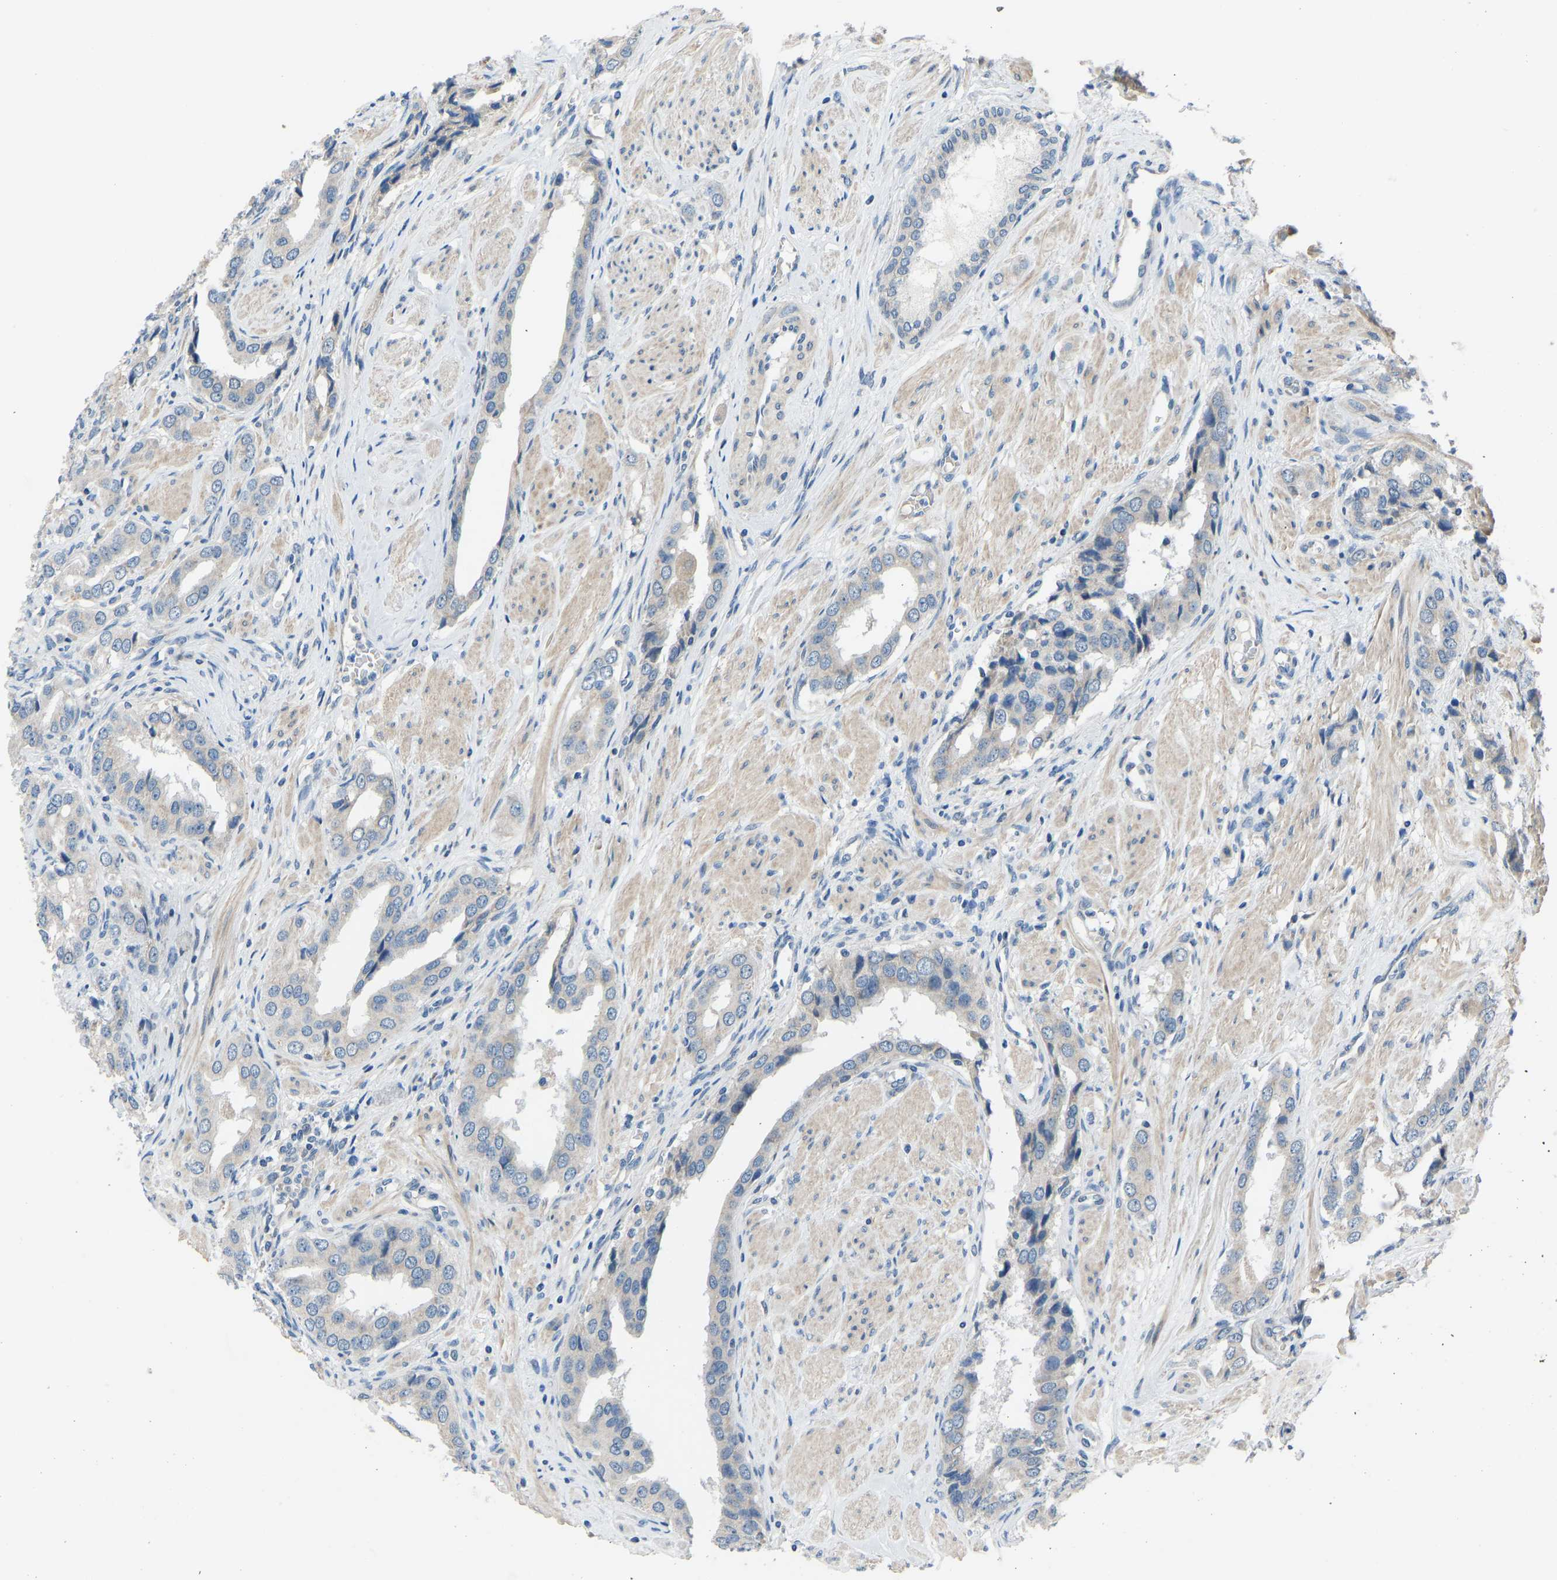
{"staining": {"intensity": "negative", "quantity": "none", "location": "none"}, "tissue": "prostate cancer", "cell_type": "Tumor cells", "image_type": "cancer", "snomed": [{"axis": "morphology", "description": "Adenocarcinoma, High grade"}, {"axis": "topography", "description": "Prostate"}], "caption": "Immunohistochemistry image of neoplastic tissue: human prostate high-grade adenocarcinoma stained with DAB (3,3'-diaminobenzidine) exhibits no significant protein staining in tumor cells.", "gene": "CDK2AP1", "patient": {"sex": "male", "age": 52}}